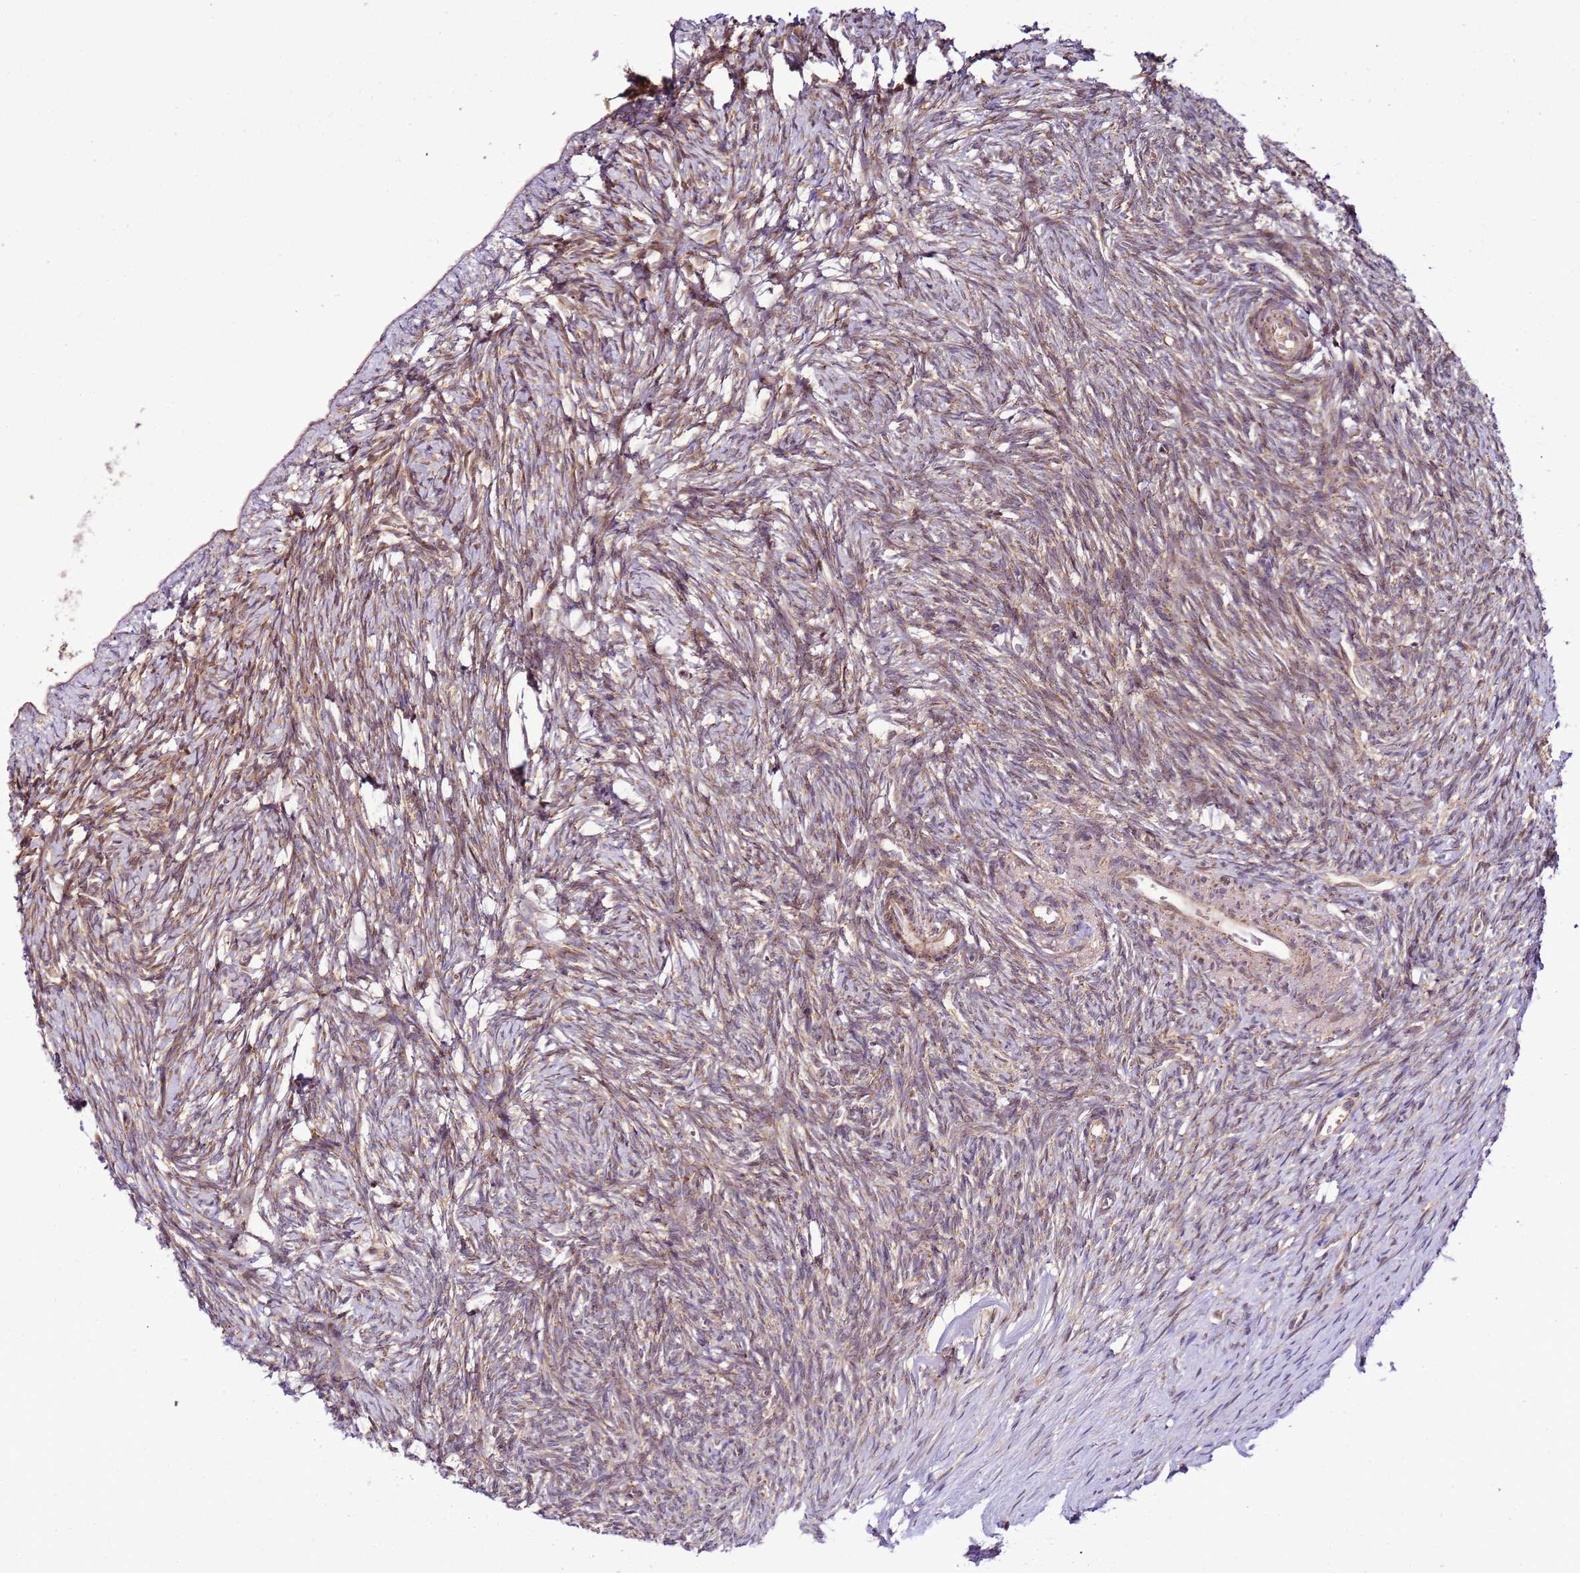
{"staining": {"intensity": "moderate", "quantity": ">75%", "location": "cytoplasmic/membranous"}, "tissue": "ovary", "cell_type": "Ovarian stroma cells", "image_type": "normal", "snomed": [{"axis": "morphology", "description": "Normal tissue, NOS"}, {"axis": "topography", "description": "Ovary"}], "caption": "Immunohistochemical staining of benign ovary reveals medium levels of moderate cytoplasmic/membranous positivity in about >75% of ovarian stroma cells.", "gene": "RASA3", "patient": {"sex": "female", "age": 51}}